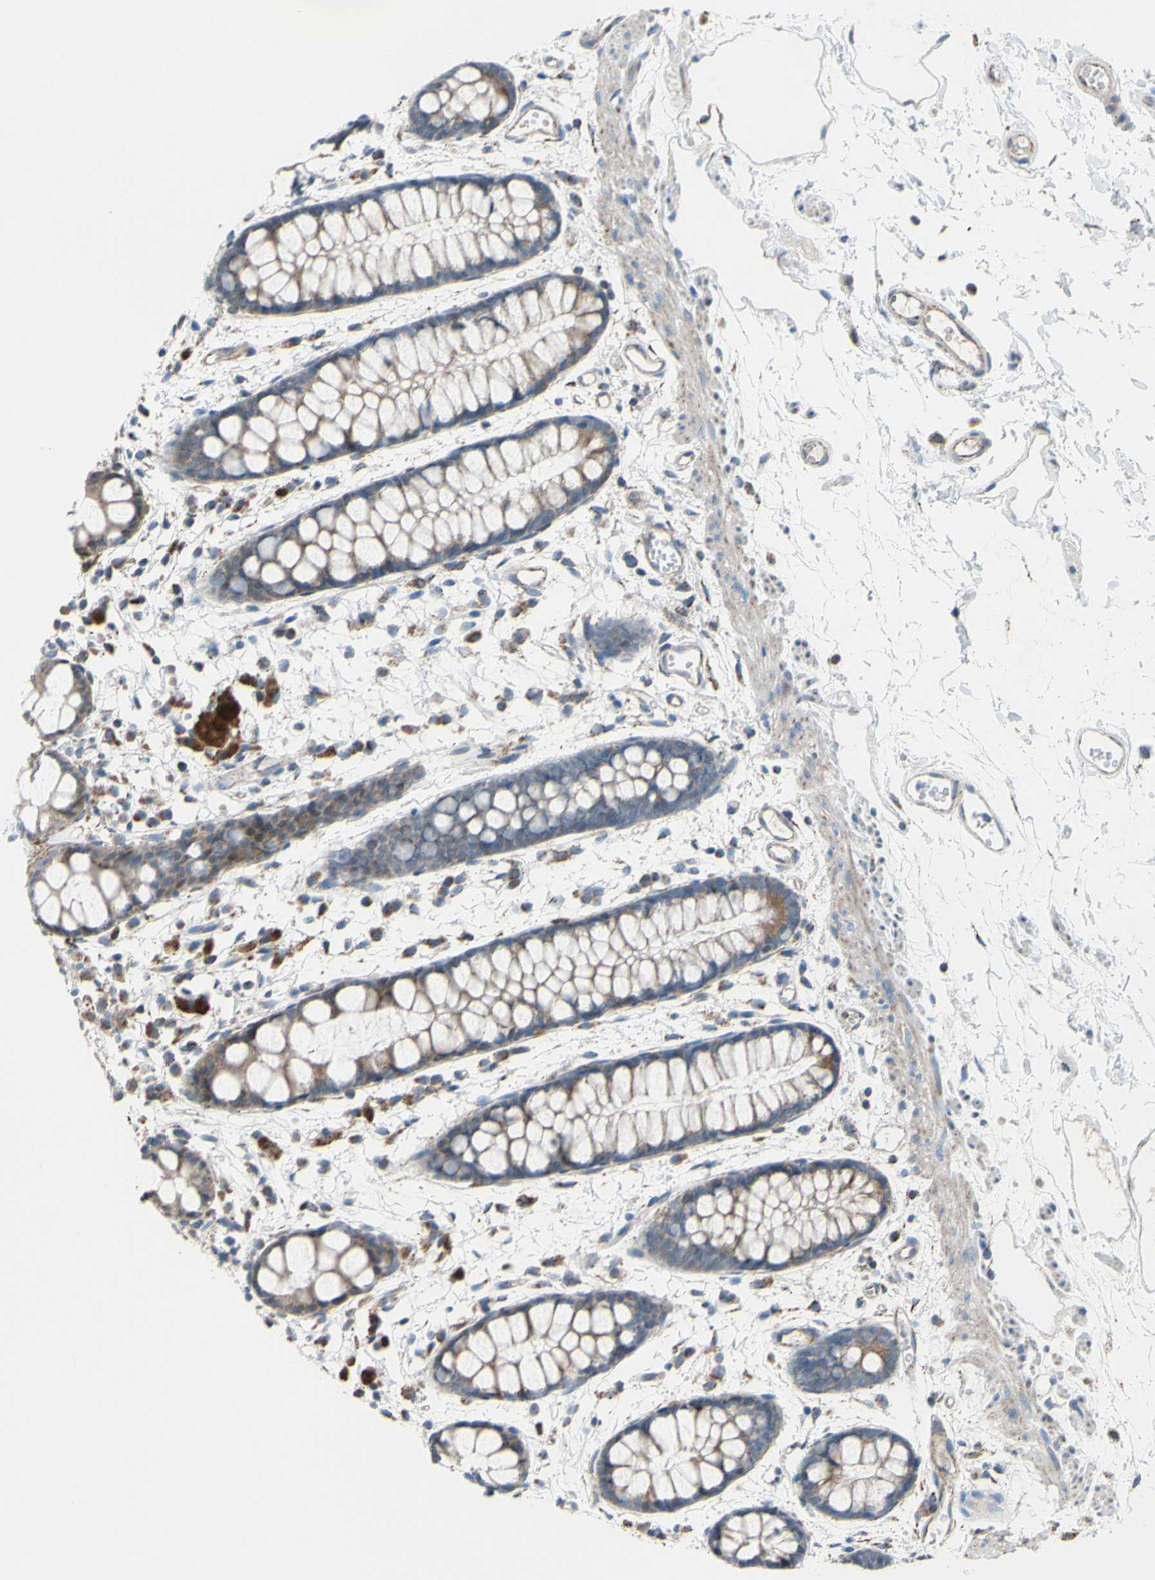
{"staining": {"intensity": "weak", "quantity": ">75%", "location": "cytoplasmic/membranous"}, "tissue": "rectum", "cell_type": "Glandular cells", "image_type": "normal", "snomed": [{"axis": "morphology", "description": "Normal tissue, NOS"}, {"axis": "topography", "description": "Rectum"}], "caption": "A brown stain highlights weak cytoplasmic/membranous expression of a protein in glandular cells of normal rectum.", "gene": "GLT8D1", "patient": {"sex": "female", "age": 66}}